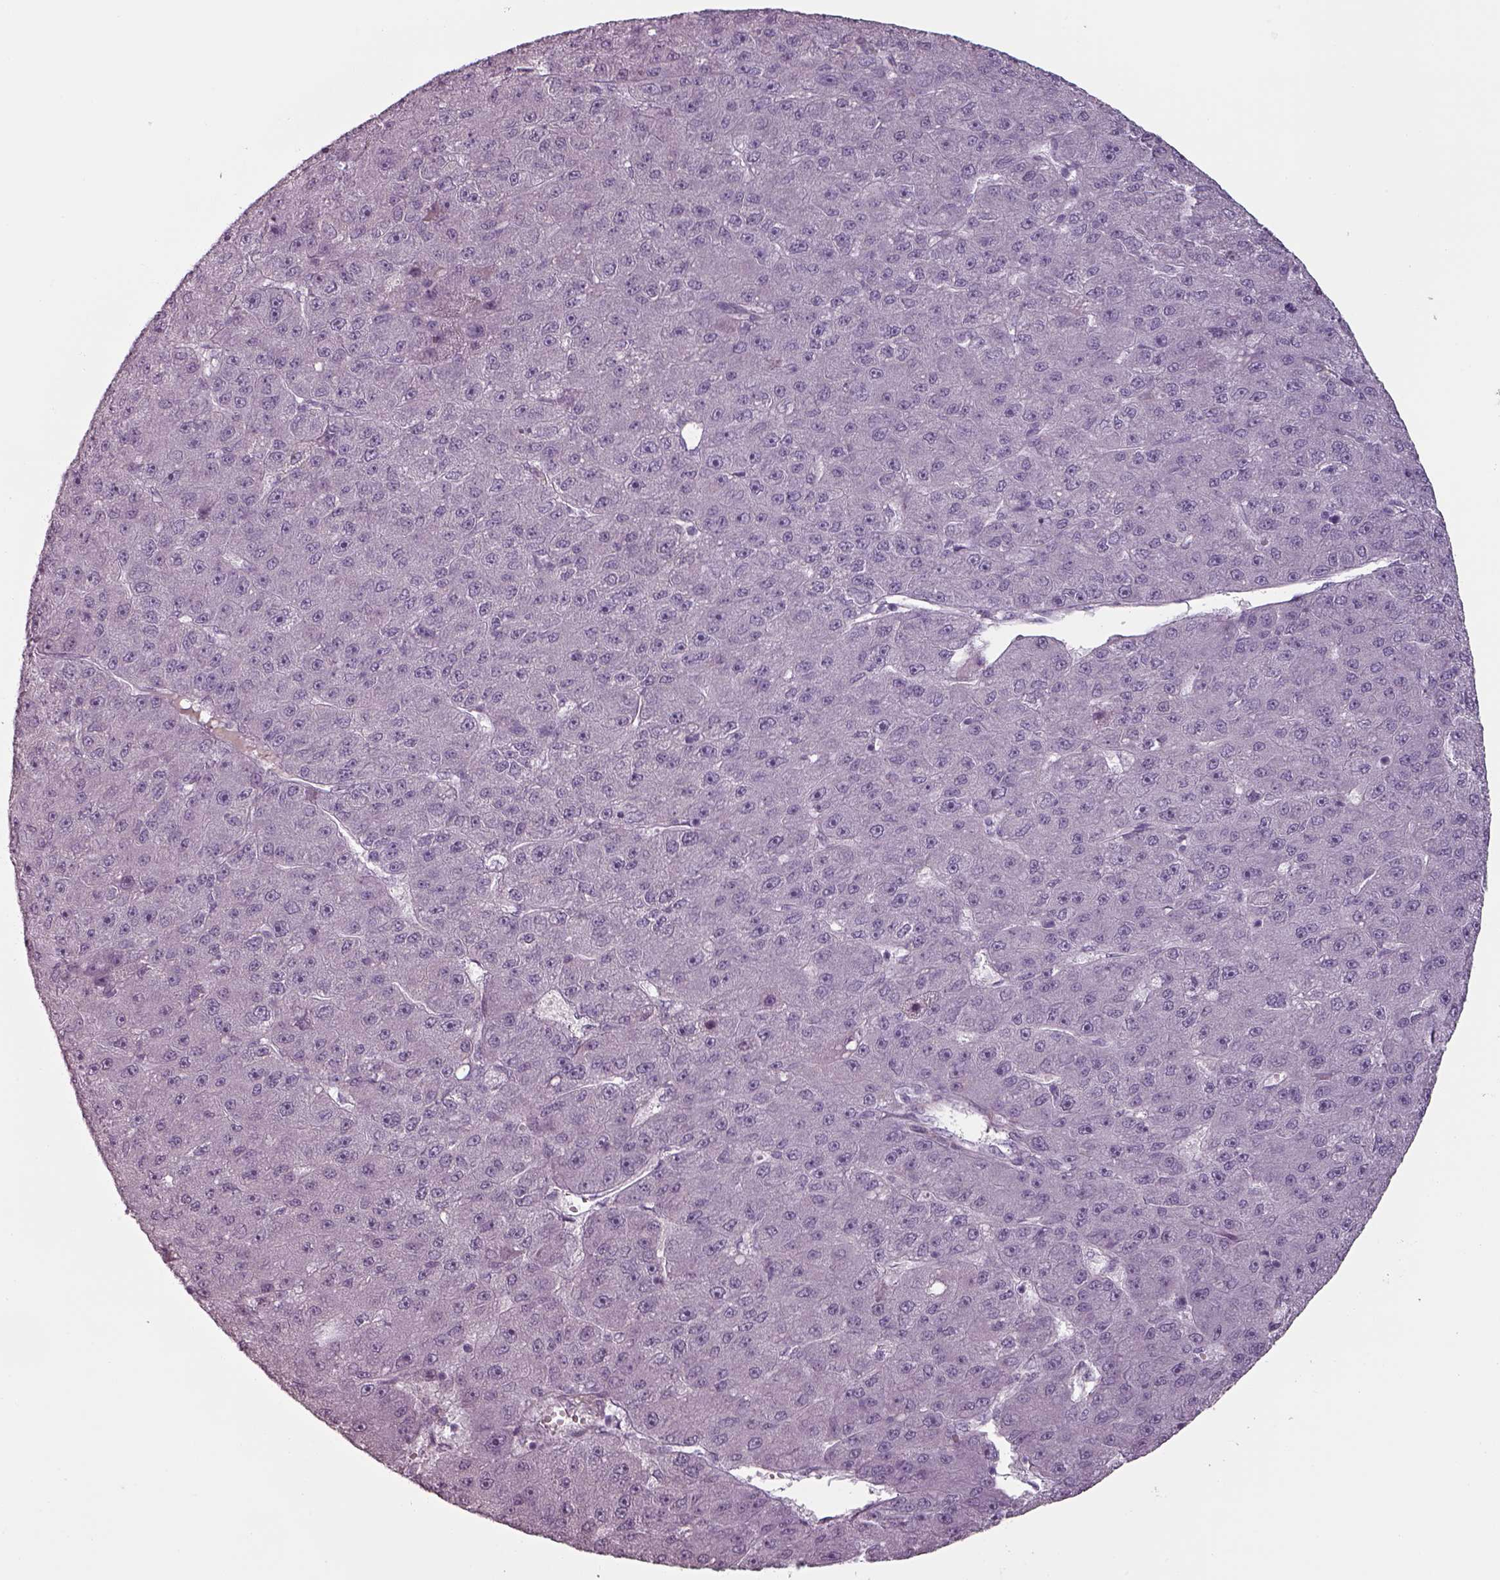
{"staining": {"intensity": "negative", "quantity": "none", "location": "none"}, "tissue": "liver cancer", "cell_type": "Tumor cells", "image_type": "cancer", "snomed": [{"axis": "morphology", "description": "Carcinoma, Hepatocellular, NOS"}, {"axis": "topography", "description": "Liver"}], "caption": "Tumor cells show no significant expression in liver cancer (hepatocellular carcinoma). The staining was performed using DAB (3,3'-diaminobenzidine) to visualize the protein expression in brown, while the nuclei were stained in blue with hematoxylin (Magnification: 20x).", "gene": "SEPTIN14", "patient": {"sex": "male", "age": 67}}